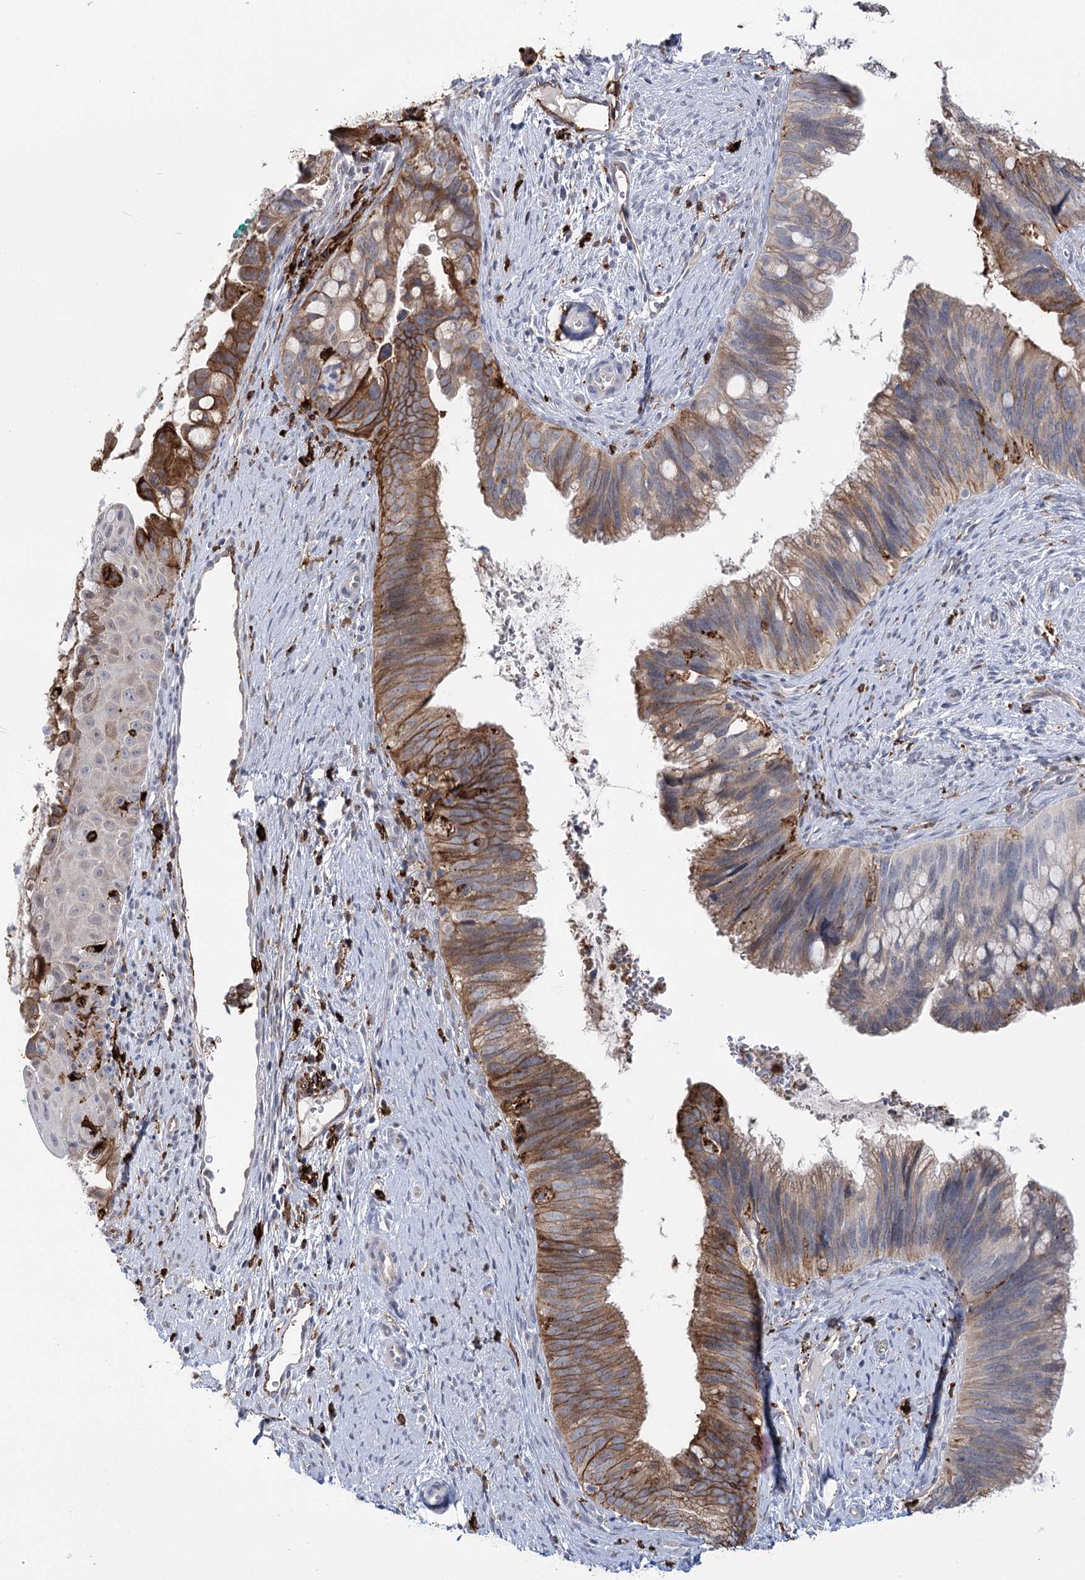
{"staining": {"intensity": "moderate", "quantity": ">75%", "location": "cytoplasmic/membranous"}, "tissue": "cervical cancer", "cell_type": "Tumor cells", "image_type": "cancer", "snomed": [{"axis": "morphology", "description": "Adenocarcinoma, NOS"}, {"axis": "topography", "description": "Cervix"}], "caption": "Protein staining of cervical cancer (adenocarcinoma) tissue displays moderate cytoplasmic/membranous positivity in about >75% of tumor cells.", "gene": "PIWIL4", "patient": {"sex": "female", "age": 42}}